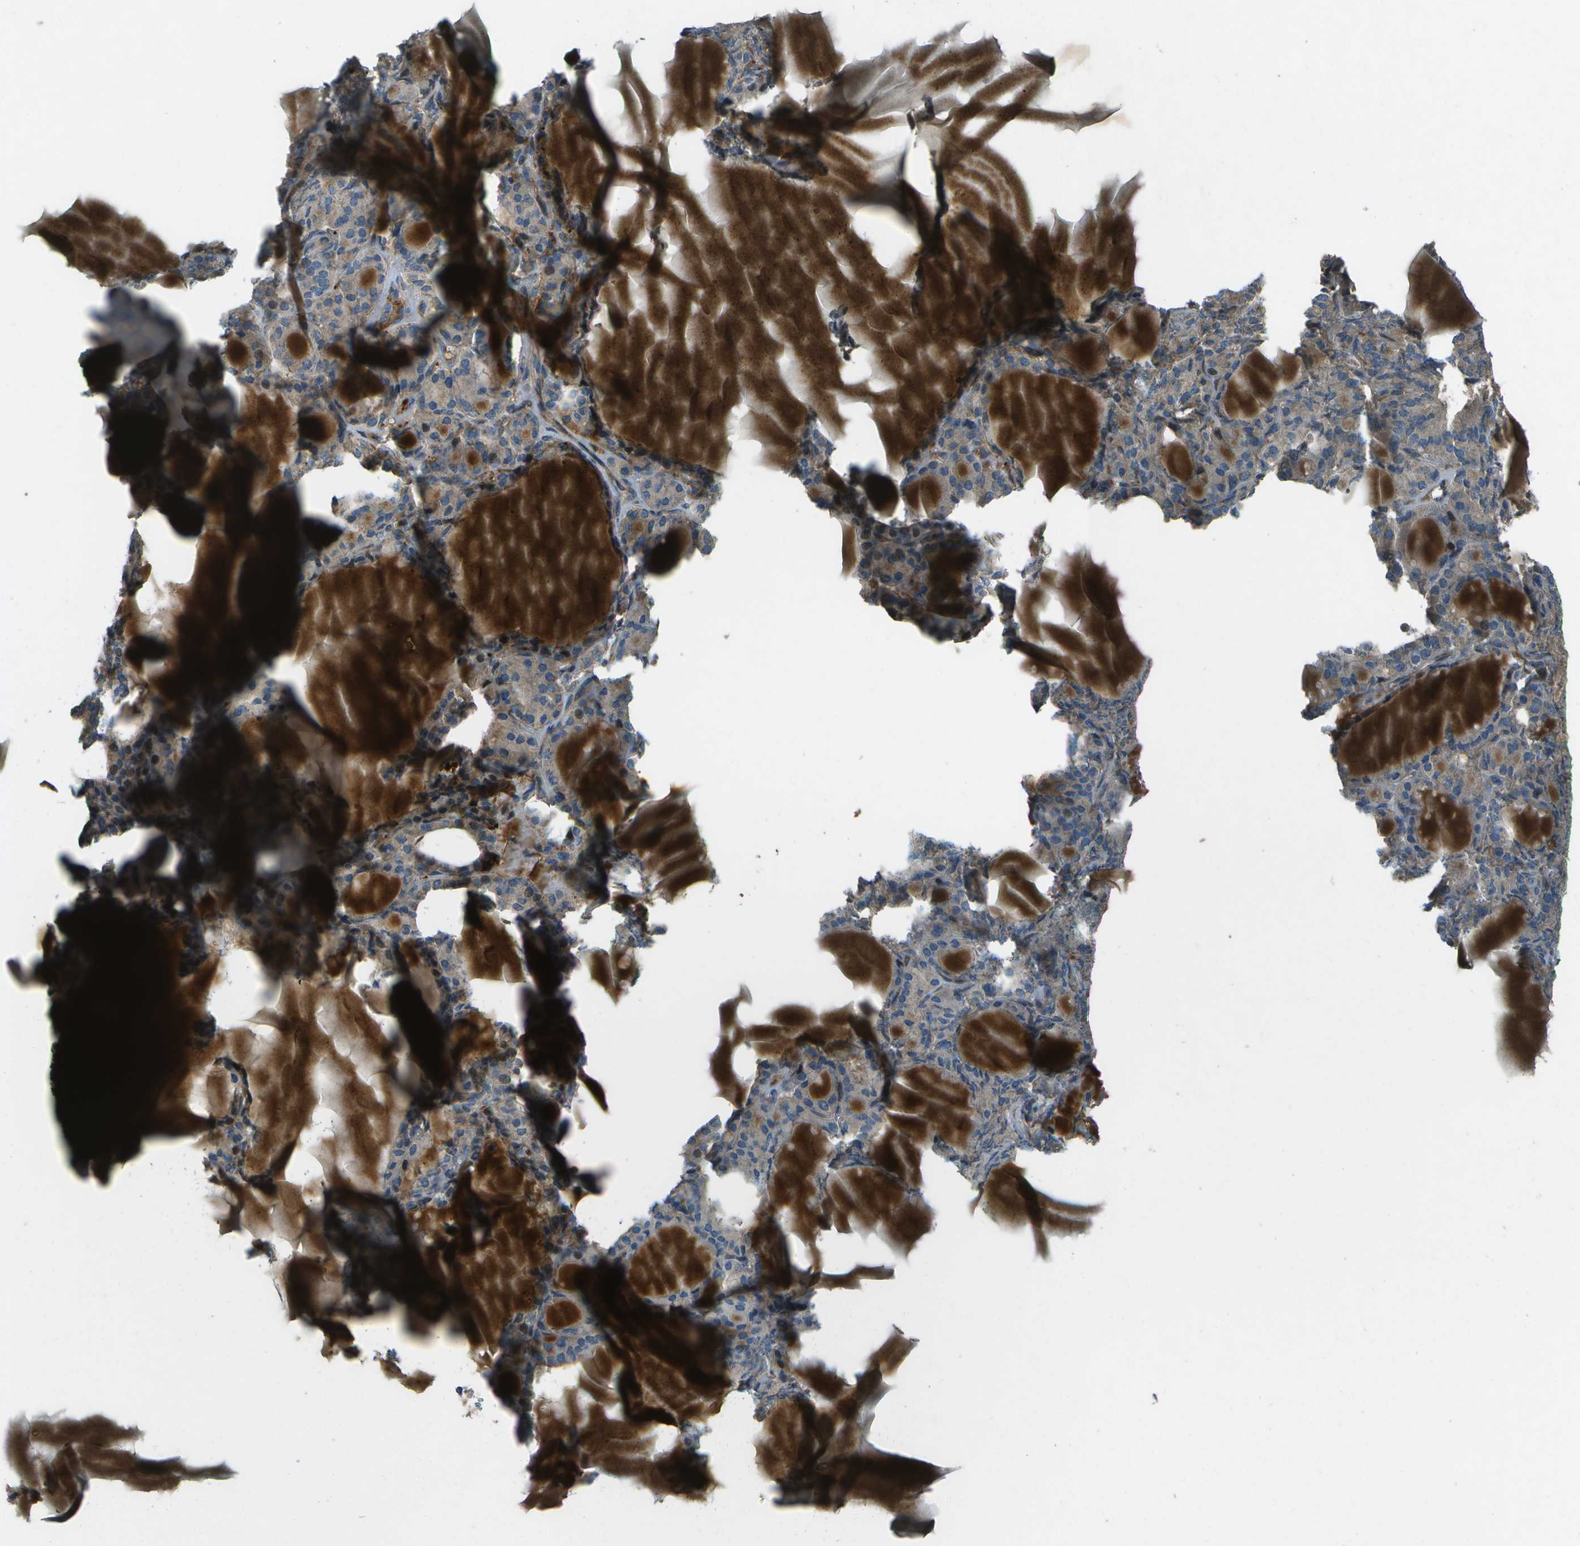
{"staining": {"intensity": "moderate", "quantity": "25%-75%", "location": "cytoplasmic/membranous"}, "tissue": "thyroid gland", "cell_type": "Glandular cells", "image_type": "normal", "snomed": [{"axis": "morphology", "description": "Normal tissue, NOS"}, {"axis": "topography", "description": "Thyroid gland"}], "caption": "Immunohistochemistry of normal human thyroid gland demonstrates medium levels of moderate cytoplasmic/membranous expression in about 25%-75% of glandular cells.", "gene": "PXYLP1", "patient": {"sex": "female", "age": 28}}